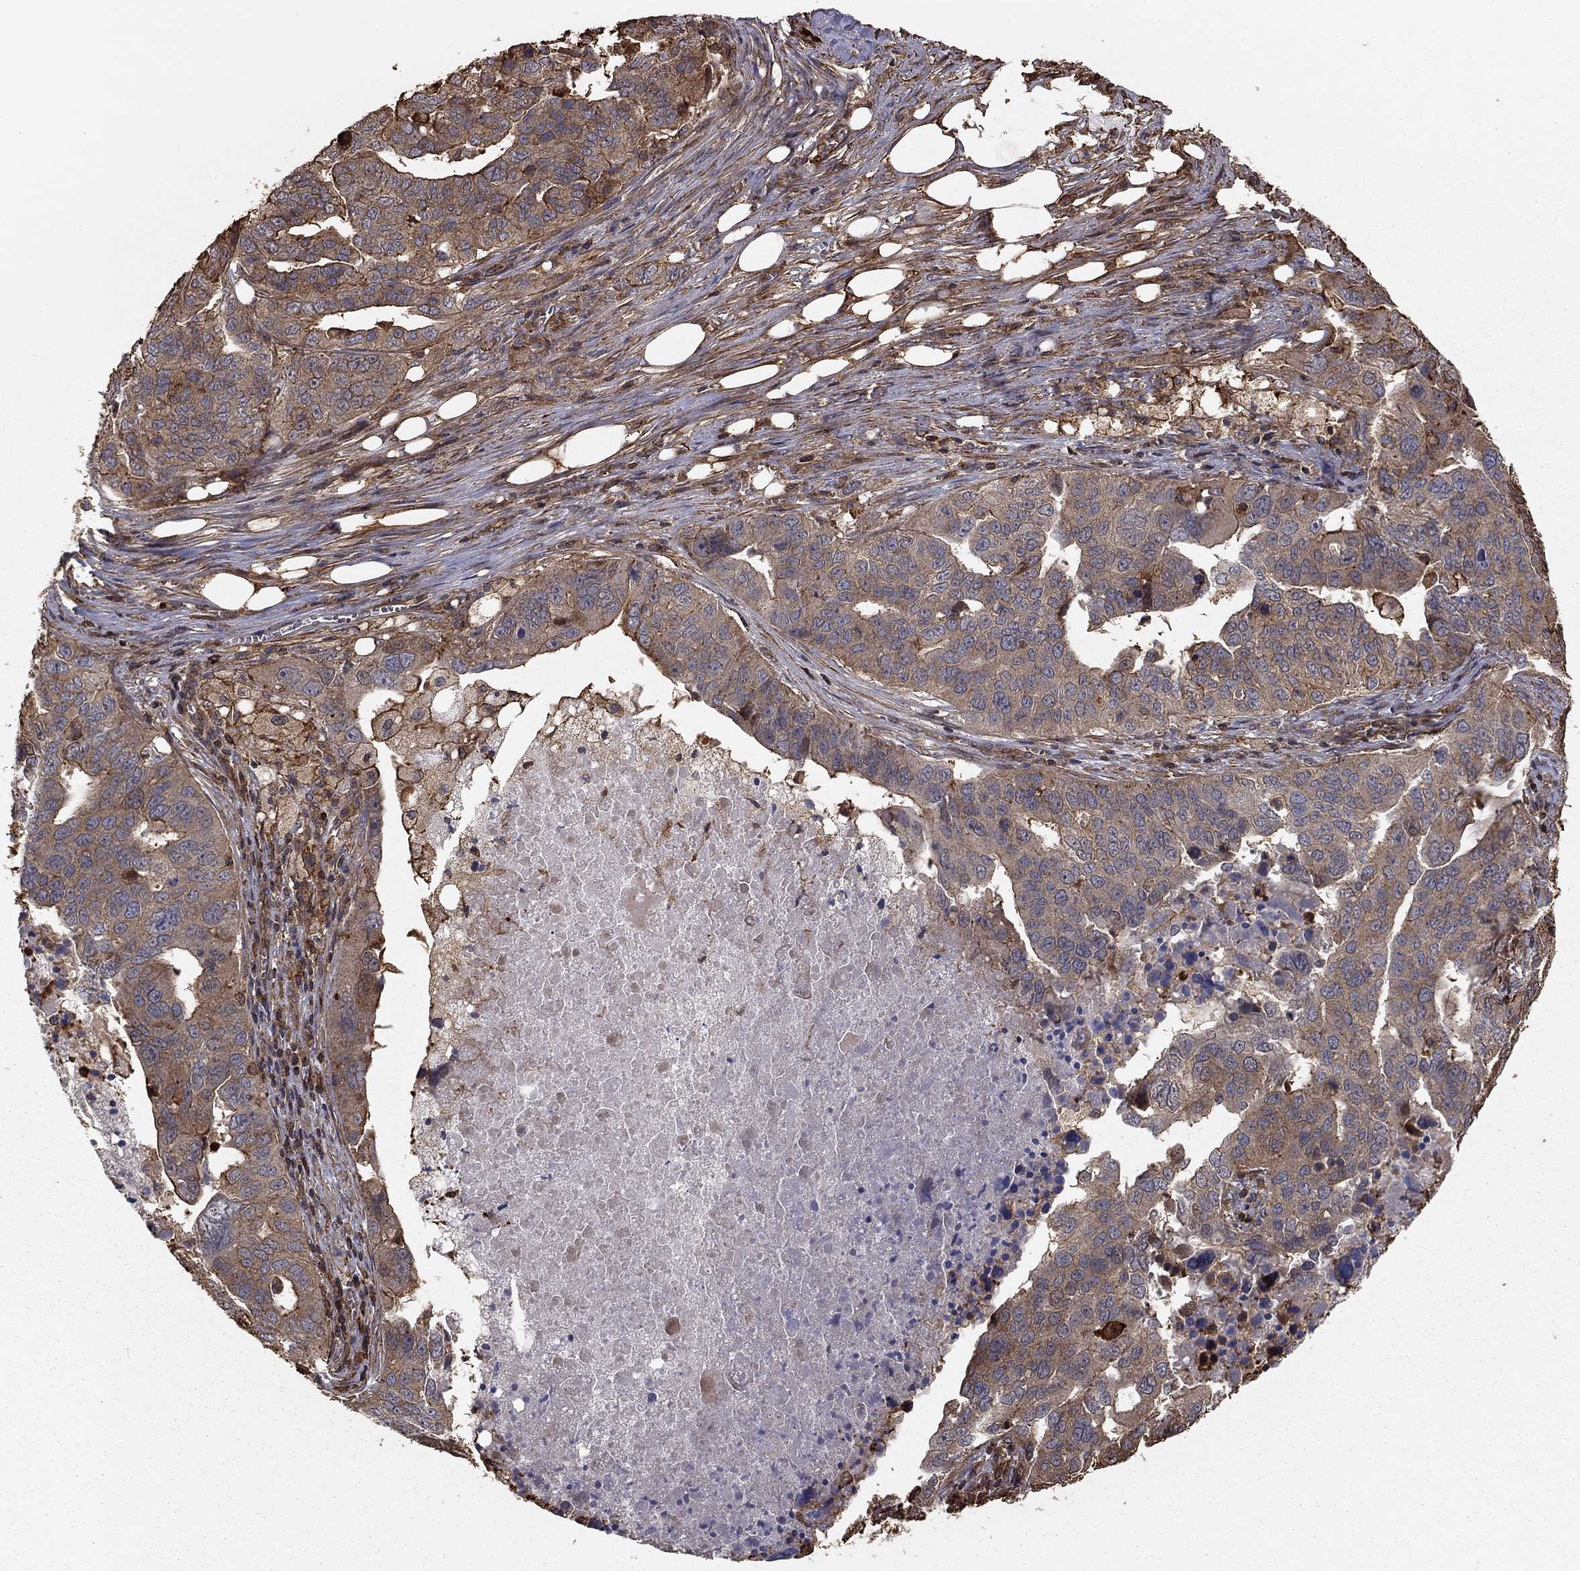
{"staining": {"intensity": "weak", "quantity": "<25%", "location": "cytoplasmic/membranous"}, "tissue": "ovarian cancer", "cell_type": "Tumor cells", "image_type": "cancer", "snomed": [{"axis": "morphology", "description": "Carcinoma, endometroid"}, {"axis": "topography", "description": "Soft tissue"}, {"axis": "topography", "description": "Ovary"}], "caption": "The immunohistochemistry (IHC) micrograph has no significant positivity in tumor cells of ovarian cancer tissue.", "gene": "HABP4", "patient": {"sex": "female", "age": 52}}